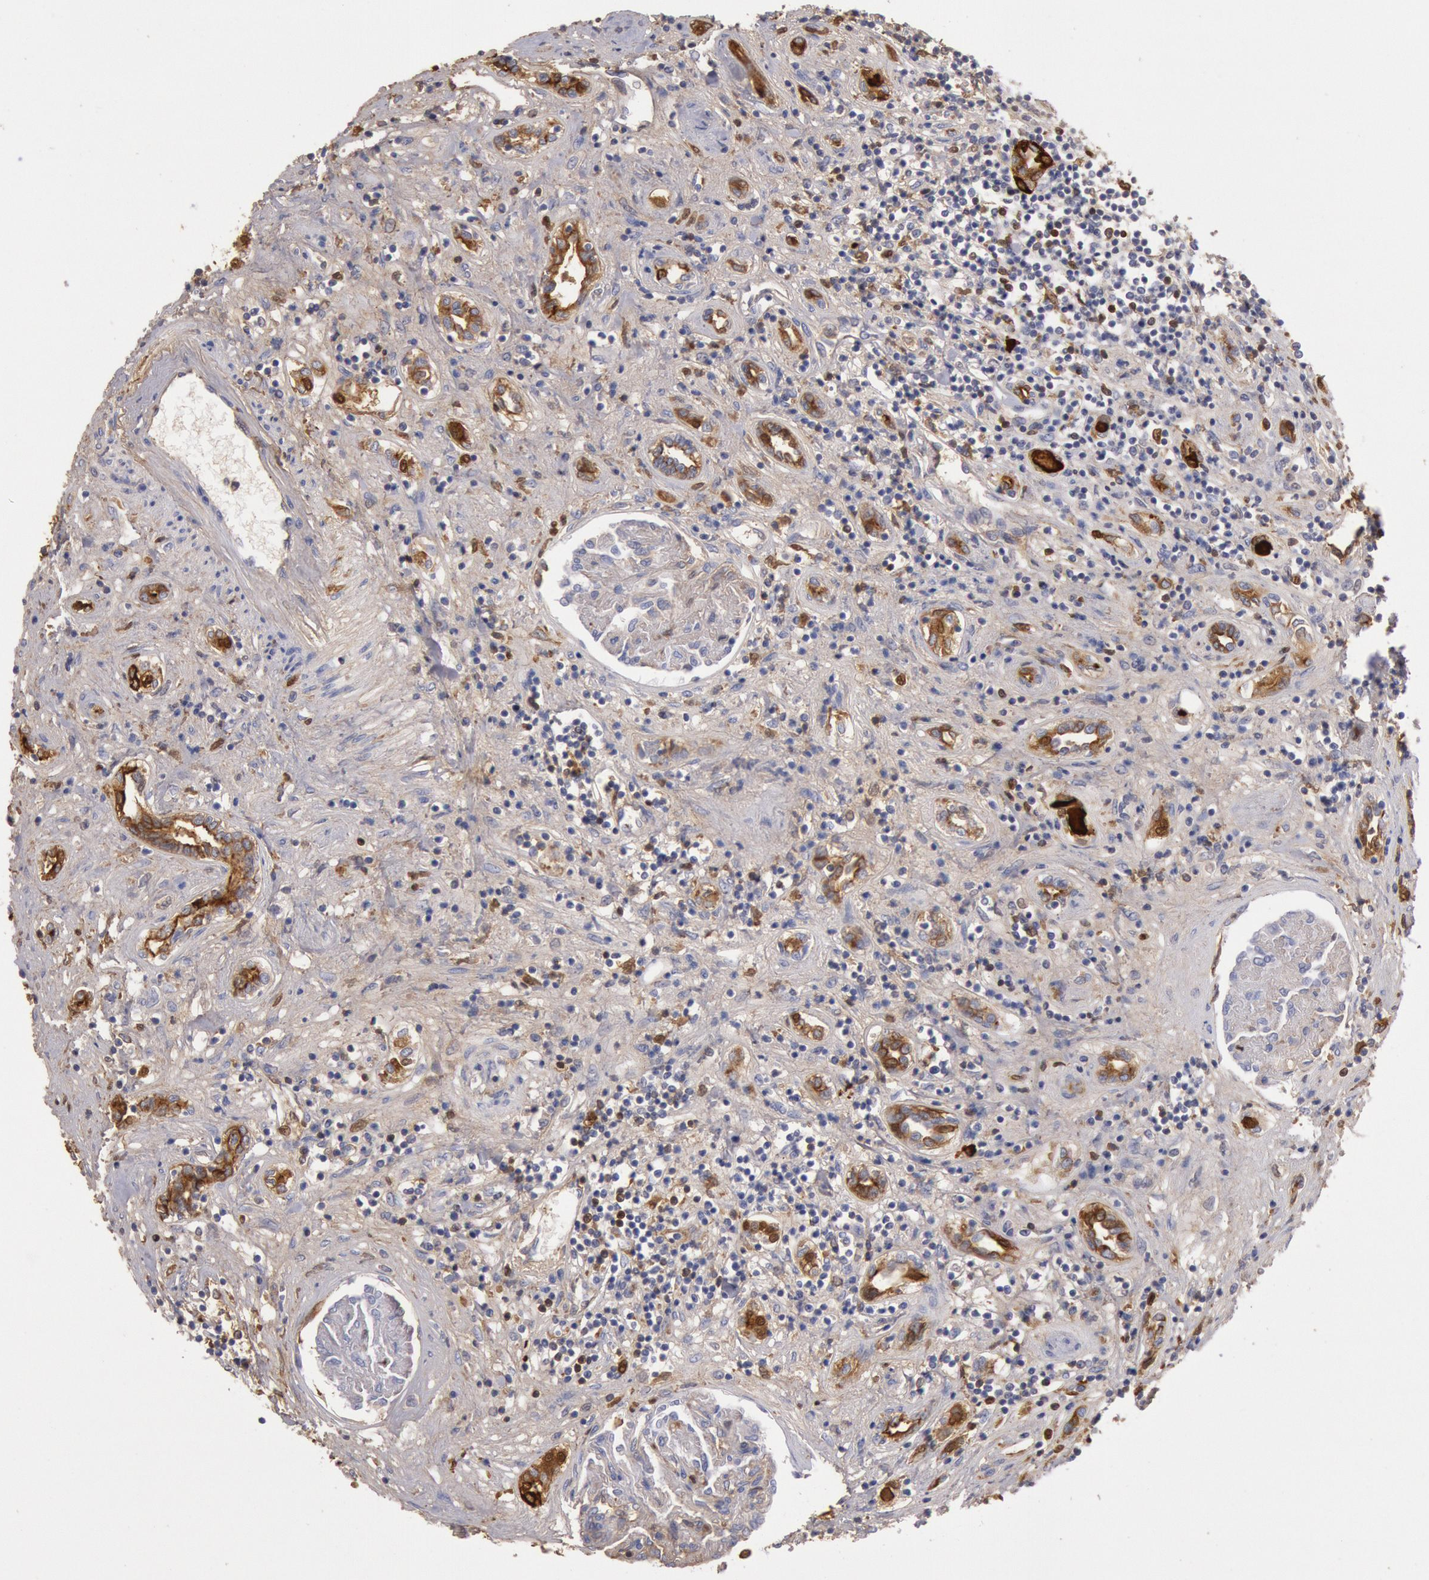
{"staining": {"intensity": "weak", "quantity": "25%-75%", "location": "cytoplasmic/membranous"}, "tissue": "renal cancer", "cell_type": "Tumor cells", "image_type": "cancer", "snomed": [{"axis": "morphology", "description": "Adenocarcinoma, NOS"}, {"axis": "topography", "description": "Kidney"}], "caption": "Adenocarcinoma (renal) was stained to show a protein in brown. There is low levels of weak cytoplasmic/membranous positivity in approximately 25%-75% of tumor cells.", "gene": "IGHA1", "patient": {"sex": "male", "age": 57}}